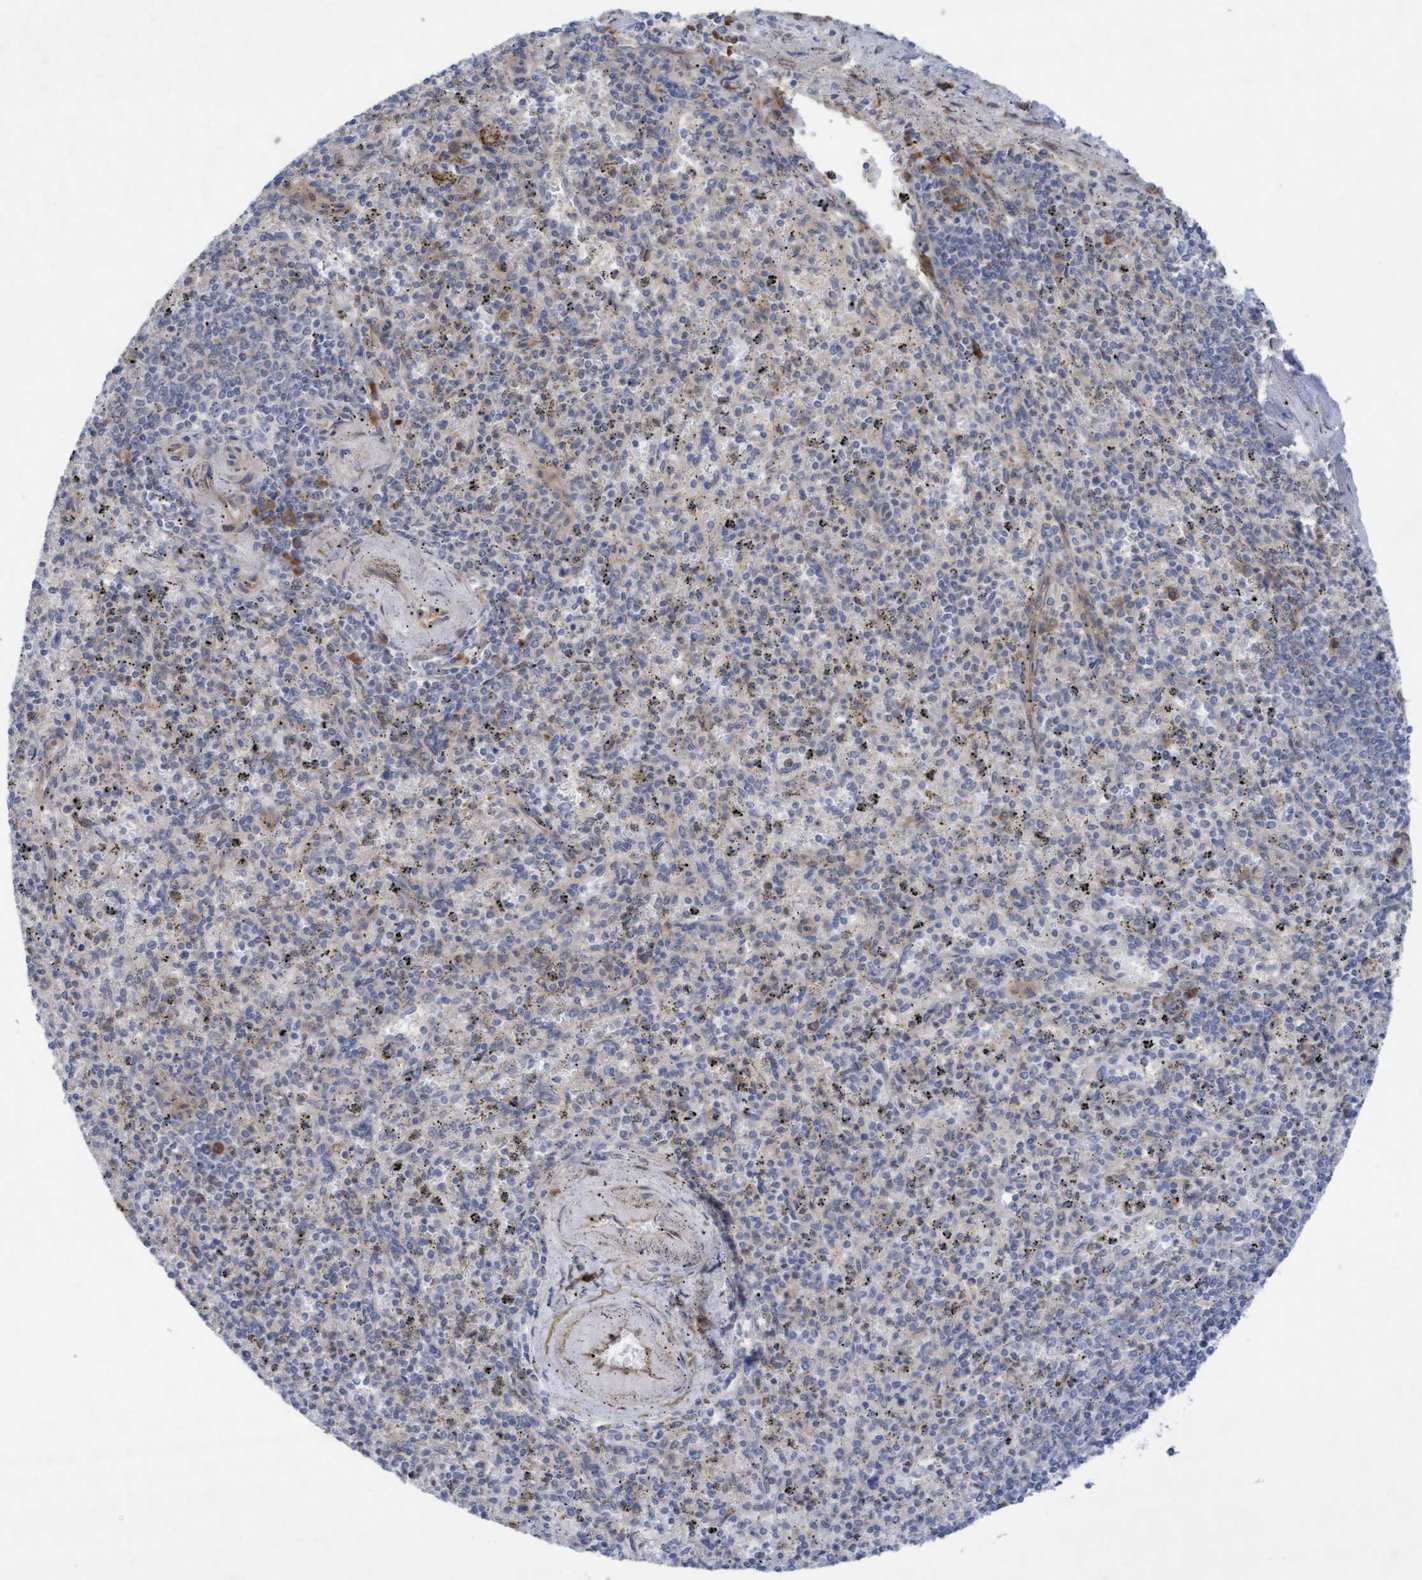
{"staining": {"intensity": "moderate", "quantity": "<25%", "location": "cytoplasmic/membranous"}, "tissue": "spleen", "cell_type": "Cells in red pulp", "image_type": "normal", "snomed": [{"axis": "morphology", "description": "Normal tissue, NOS"}, {"axis": "topography", "description": "Spleen"}], "caption": "About <25% of cells in red pulp in unremarkable spleen reveal moderate cytoplasmic/membranous protein expression as visualized by brown immunohistochemical staining.", "gene": "PLCD1", "patient": {"sex": "male", "age": 72}}